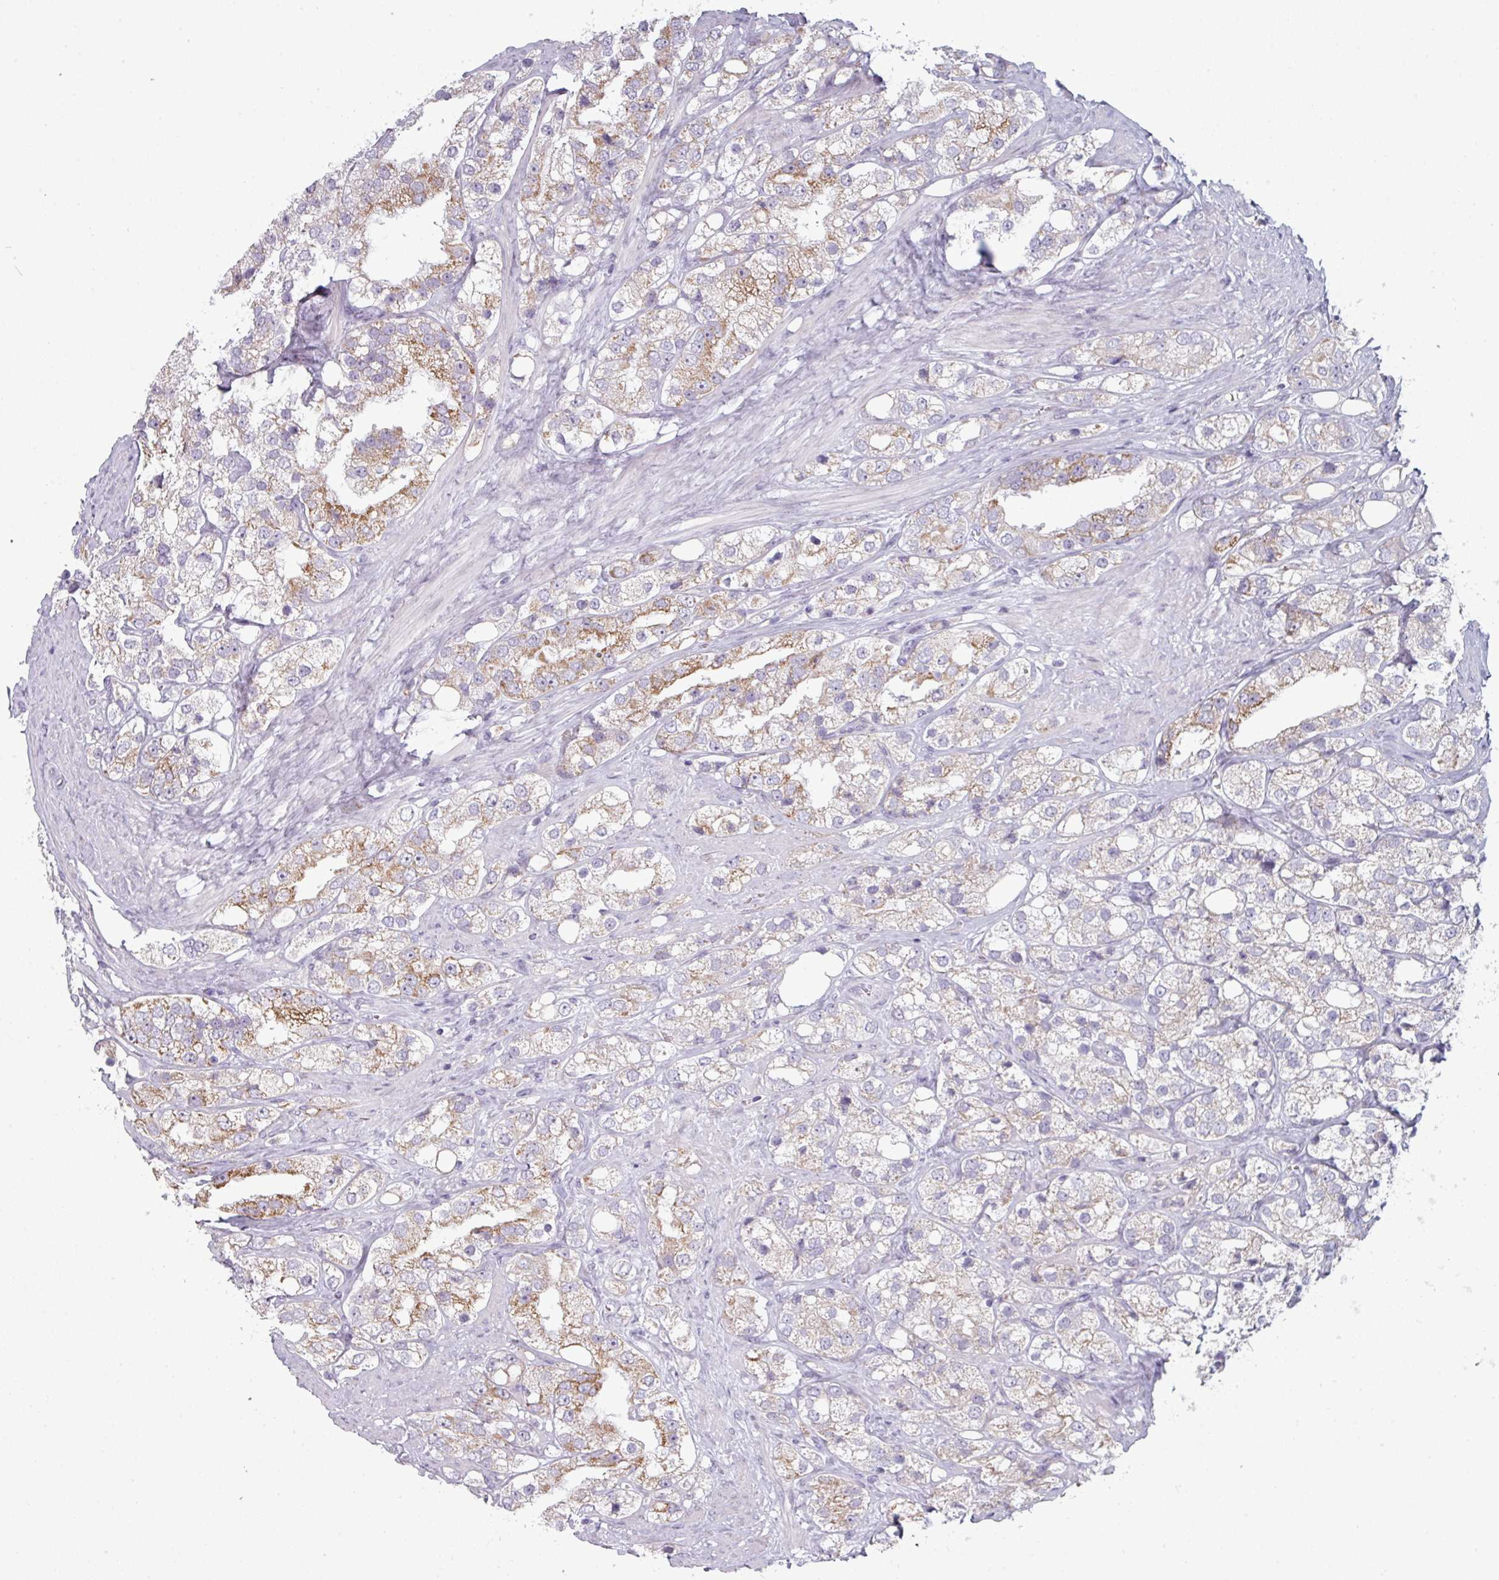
{"staining": {"intensity": "moderate", "quantity": "25%-75%", "location": "cytoplasmic/membranous"}, "tissue": "prostate cancer", "cell_type": "Tumor cells", "image_type": "cancer", "snomed": [{"axis": "morphology", "description": "Adenocarcinoma, NOS"}, {"axis": "topography", "description": "Prostate"}], "caption": "Prostate cancer was stained to show a protein in brown. There is medium levels of moderate cytoplasmic/membranous expression in approximately 25%-75% of tumor cells.", "gene": "ZNF615", "patient": {"sex": "male", "age": 79}}